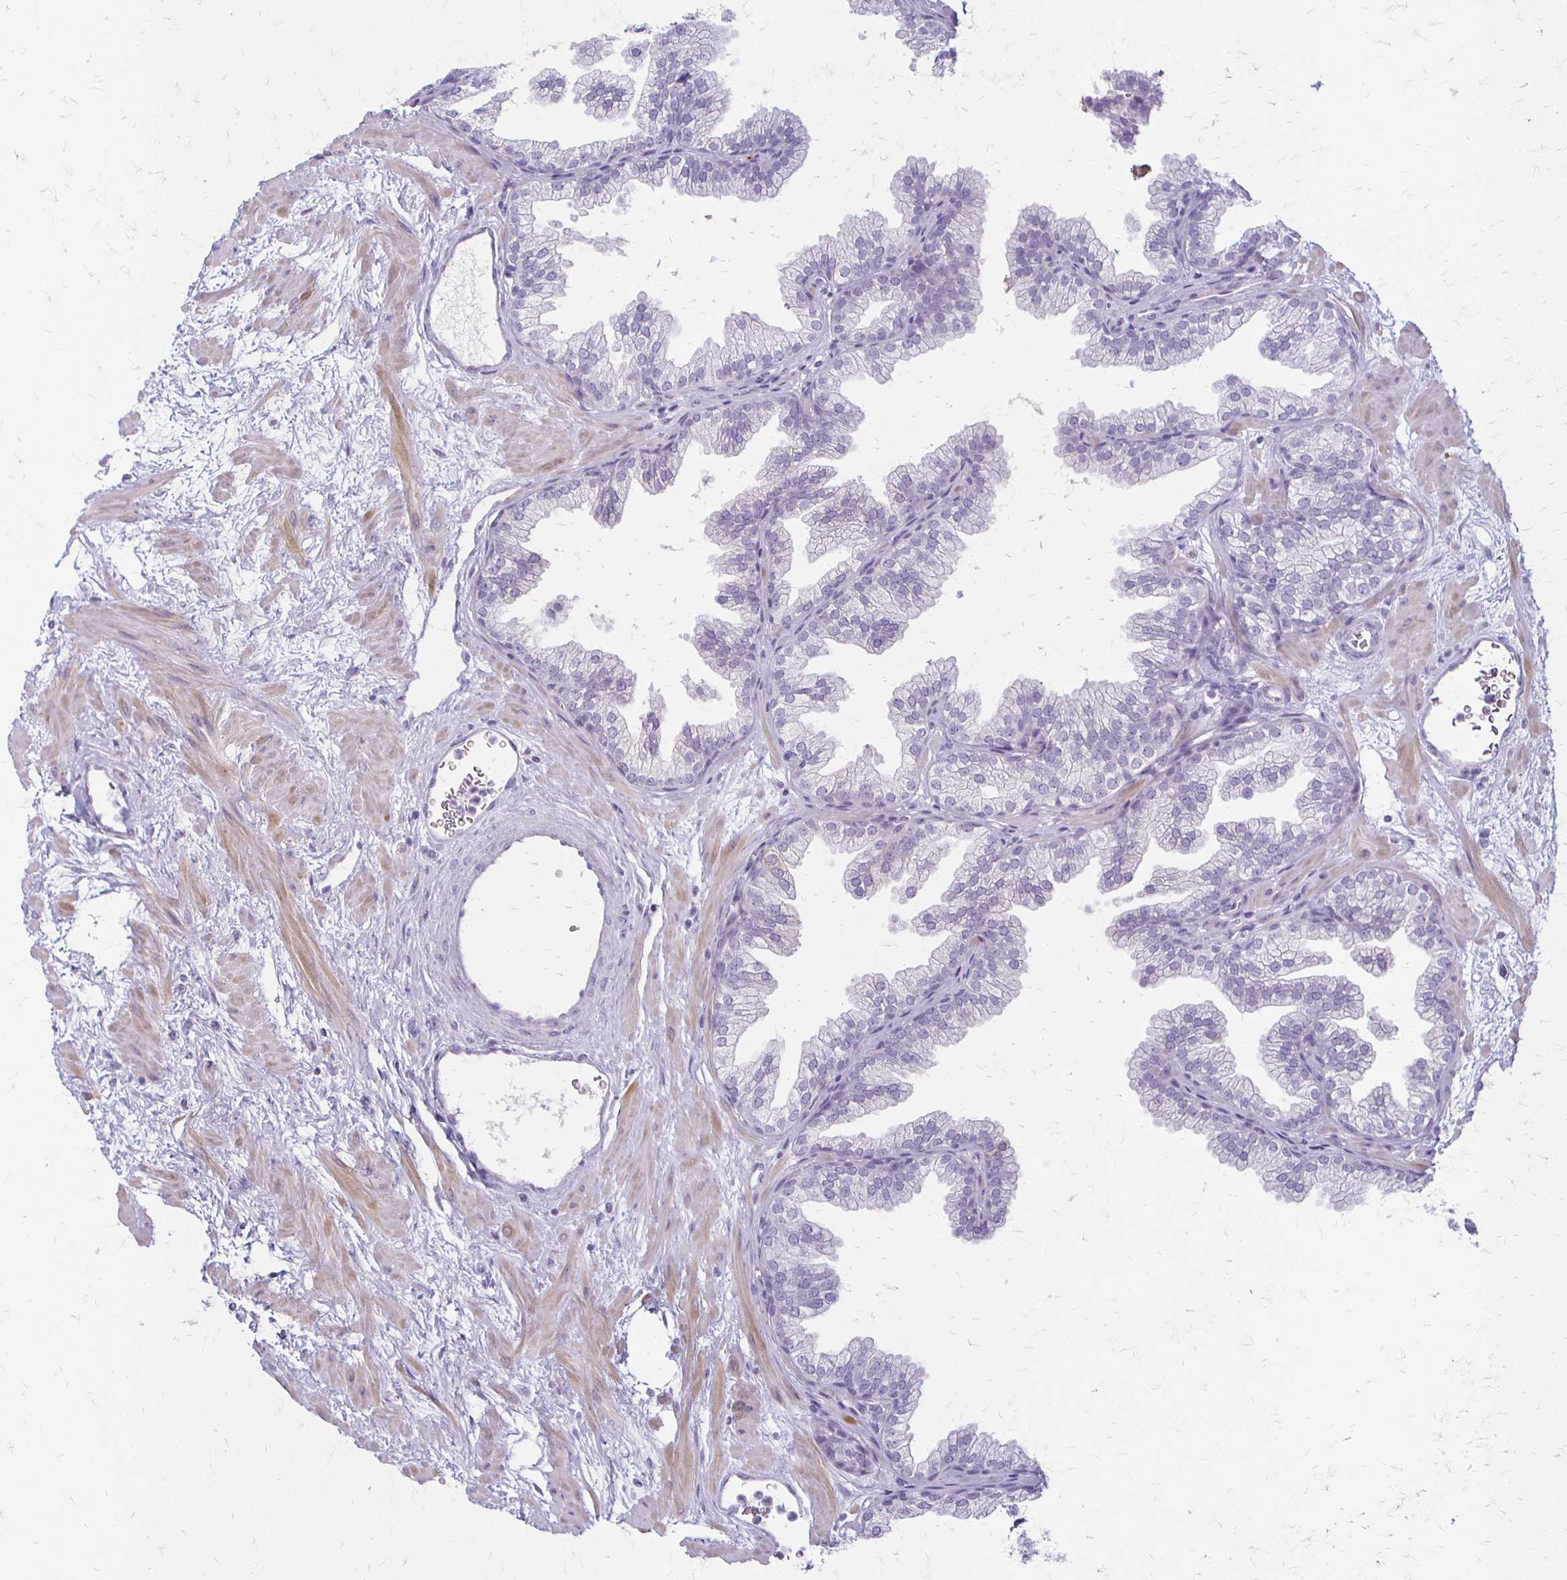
{"staining": {"intensity": "negative", "quantity": "none", "location": "none"}, "tissue": "prostate", "cell_type": "Glandular cells", "image_type": "normal", "snomed": [{"axis": "morphology", "description": "Normal tissue, NOS"}, {"axis": "topography", "description": "Prostate"}], "caption": "Glandular cells are negative for brown protein staining in benign prostate. Nuclei are stained in blue.", "gene": "ACP5", "patient": {"sex": "male", "age": 37}}